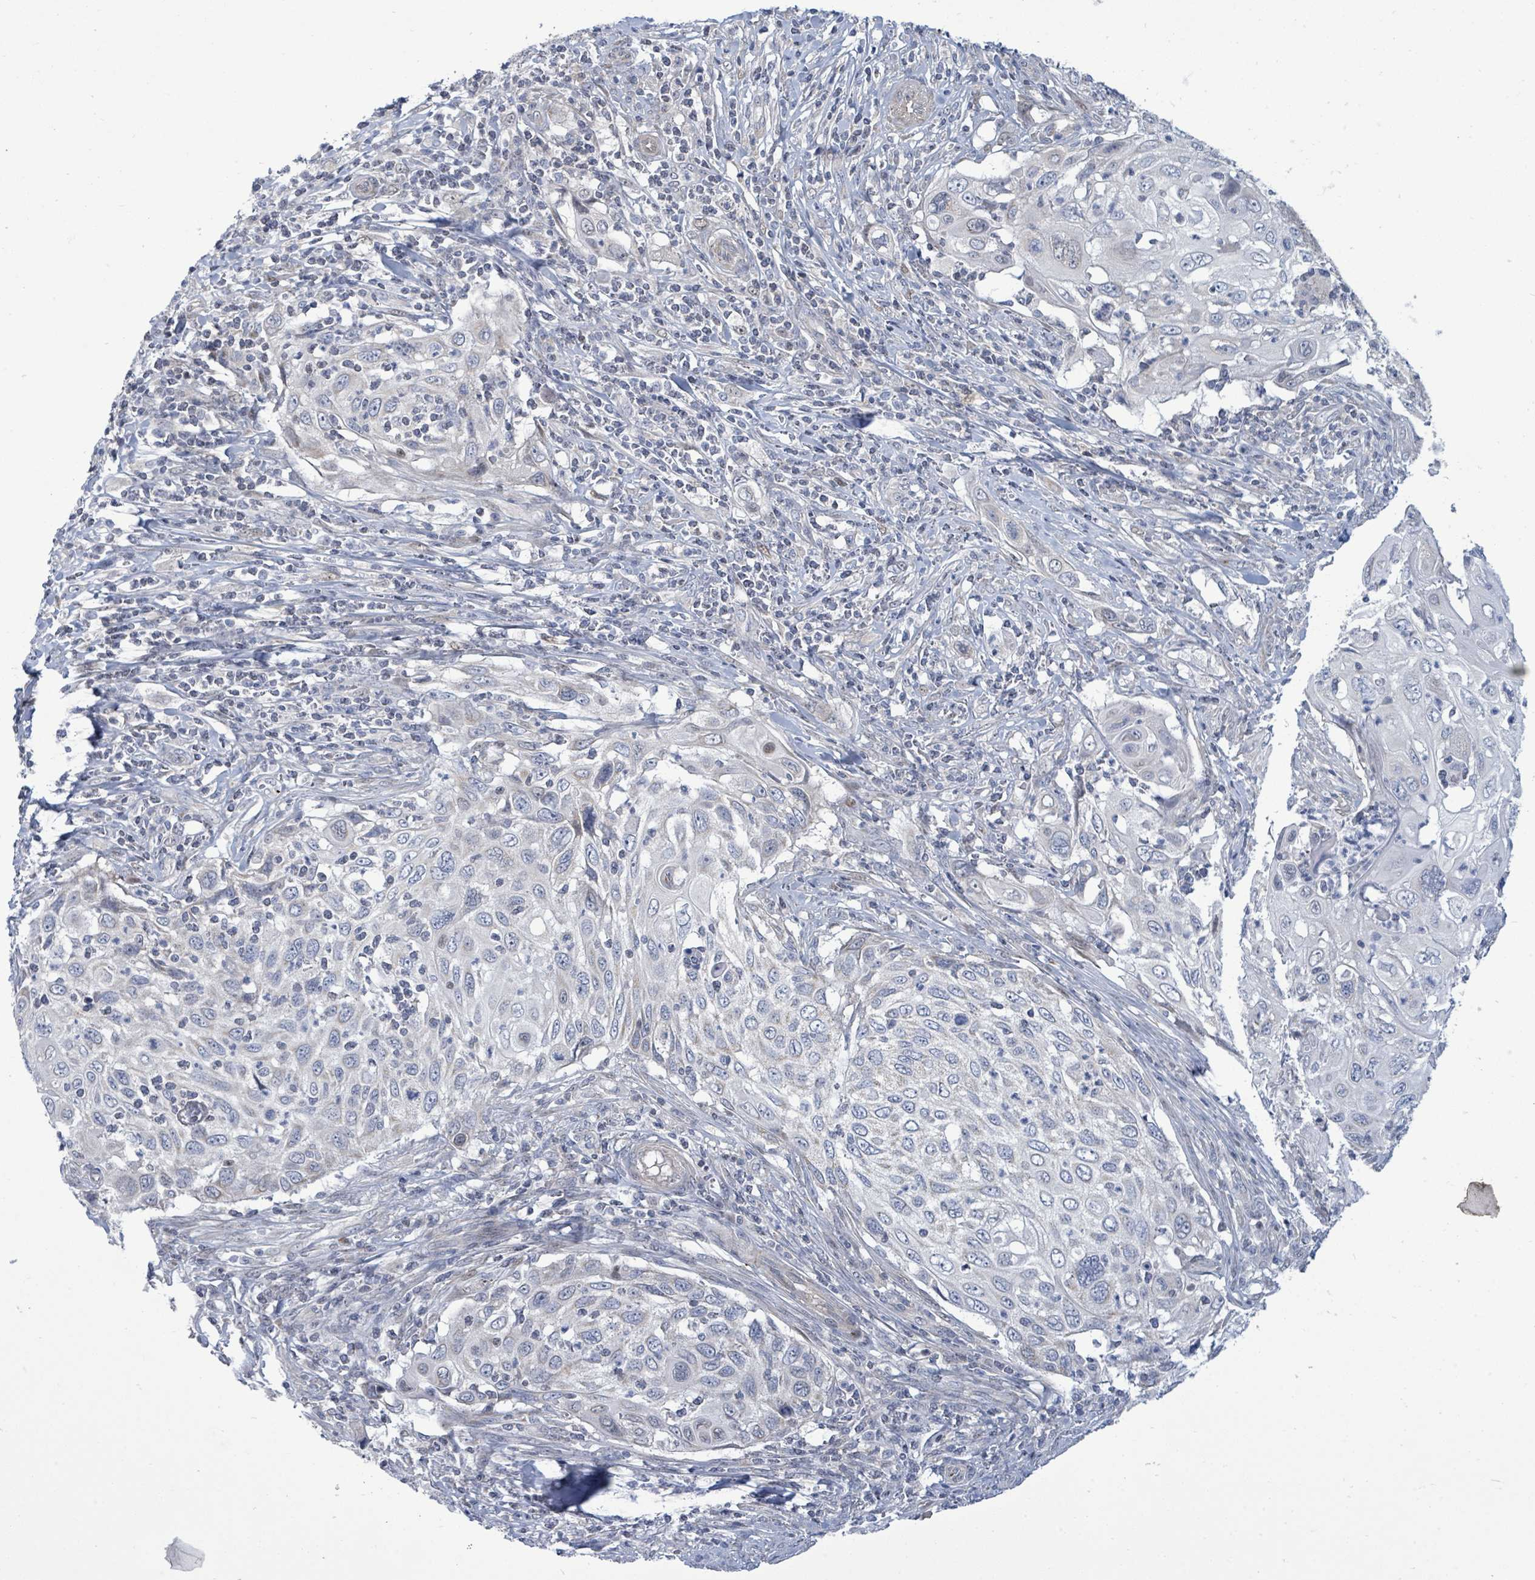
{"staining": {"intensity": "negative", "quantity": "none", "location": "none"}, "tissue": "cervical cancer", "cell_type": "Tumor cells", "image_type": "cancer", "snomed": [{"axis": "morphology", "description": "Squamous cell carcinoma, NOS"}, {"axis": "topography", "description": "Cervix"}], "caption": "This histopathology image is of cervical cancer (squamous cell carcinoma) stained with IHC to label a protein in brown with the nuclei are counter-stained blue. There is no expression in tumor cells.", "gene": "ZFPM1", "patient": {"sex": "female", "age": 70}}